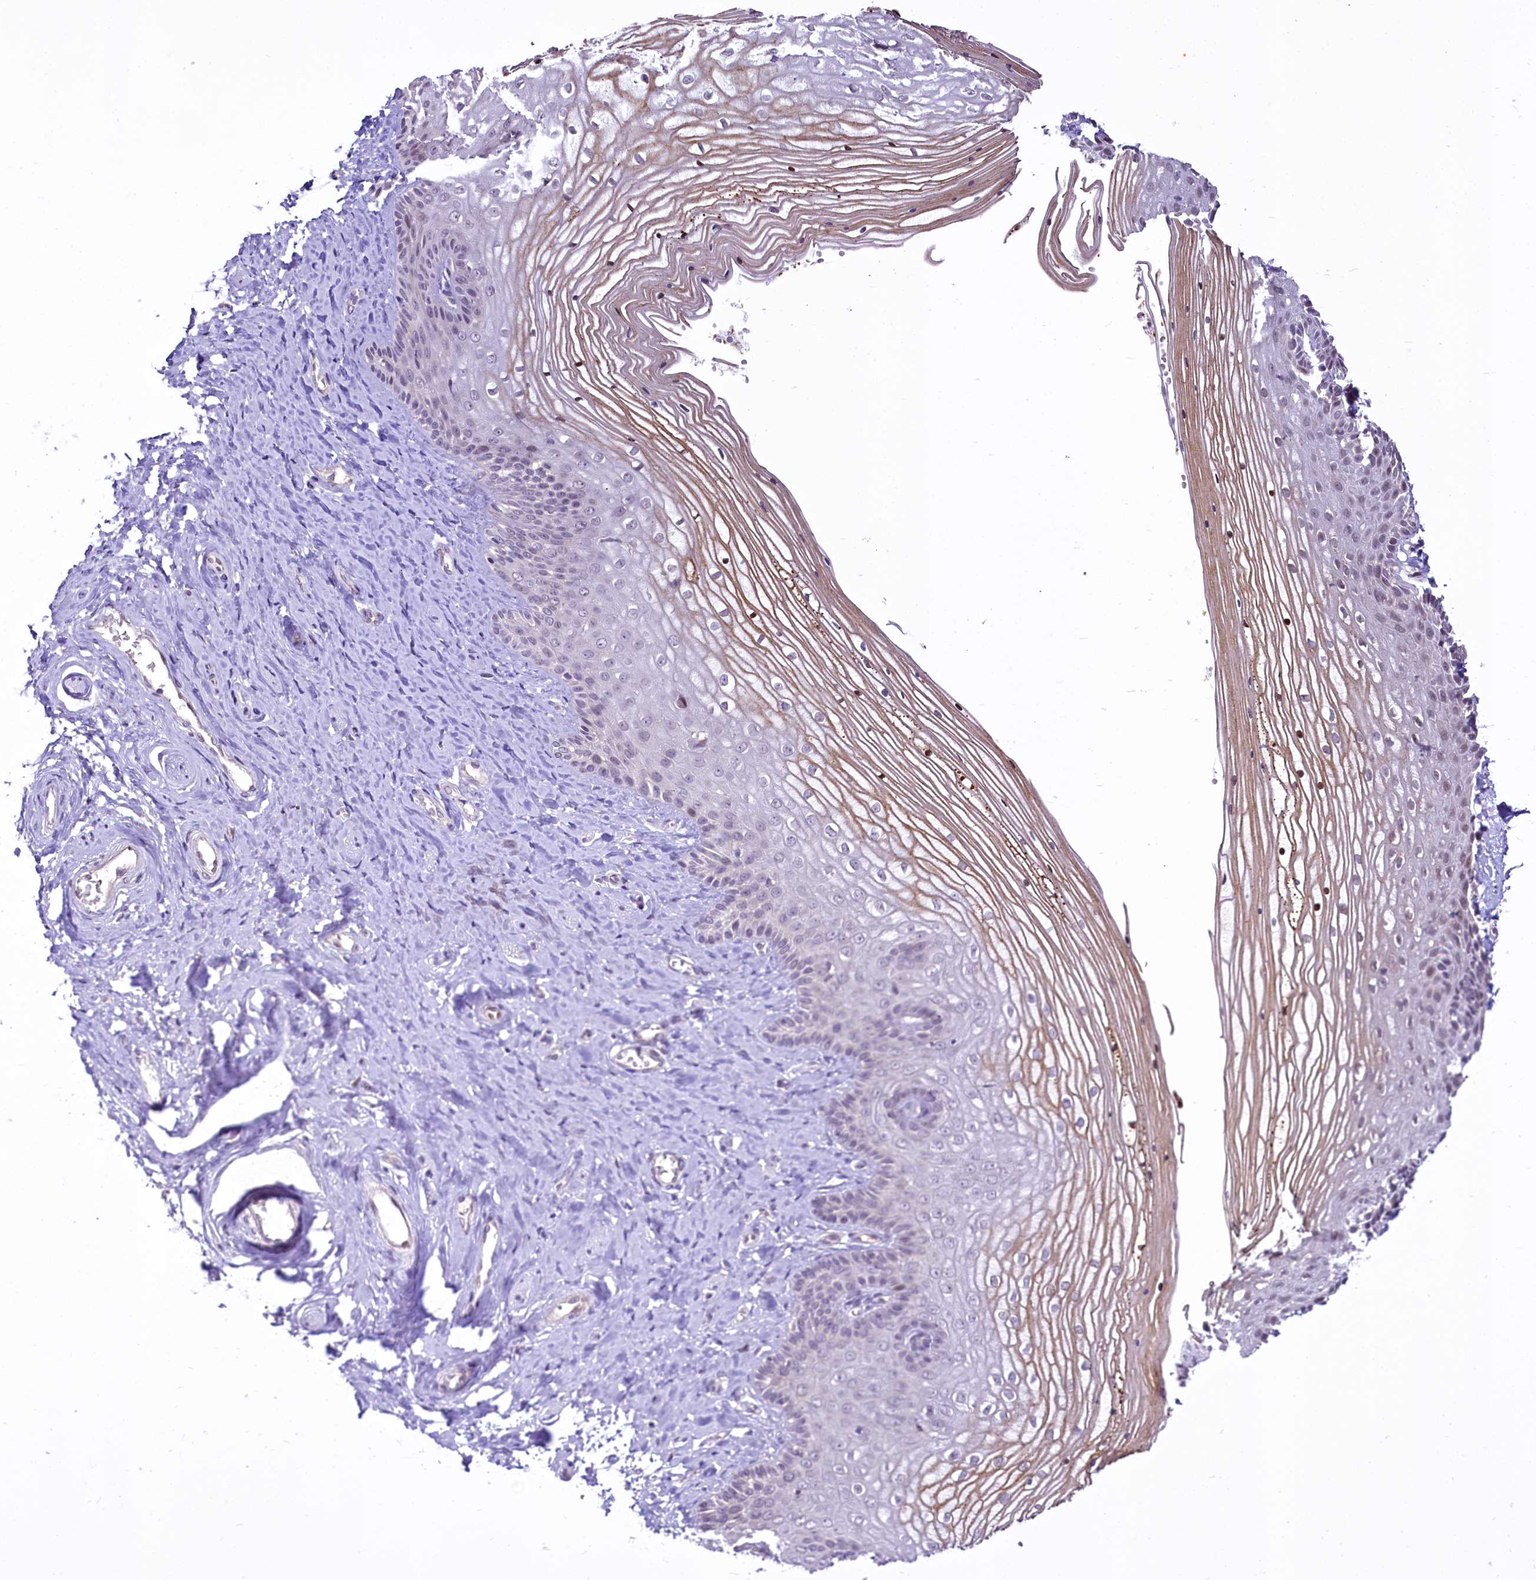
{"staining": {"intensity": "moderate", "quantity": "<25%", "location": "cytoplasmic/membranous,nuclear"}, "tissue": "vagina", "cell_type": "Squamous epithelial cells", "image_type": "normal", "snomed": [{"axis": "morphology", "description": "Normal tissue, NOS"}, {"axis": "topography", "description": "Vagina"}, {"axis": "topography", "description": "Cervix"}], "caption": "Moderate cytoplasmic/membranous,nuclear expression is present in approximately <25% of squamous epithelial cells in normal vagina.", "gene": "BANK1", "patient": {"sex": "female", "age": 40}}